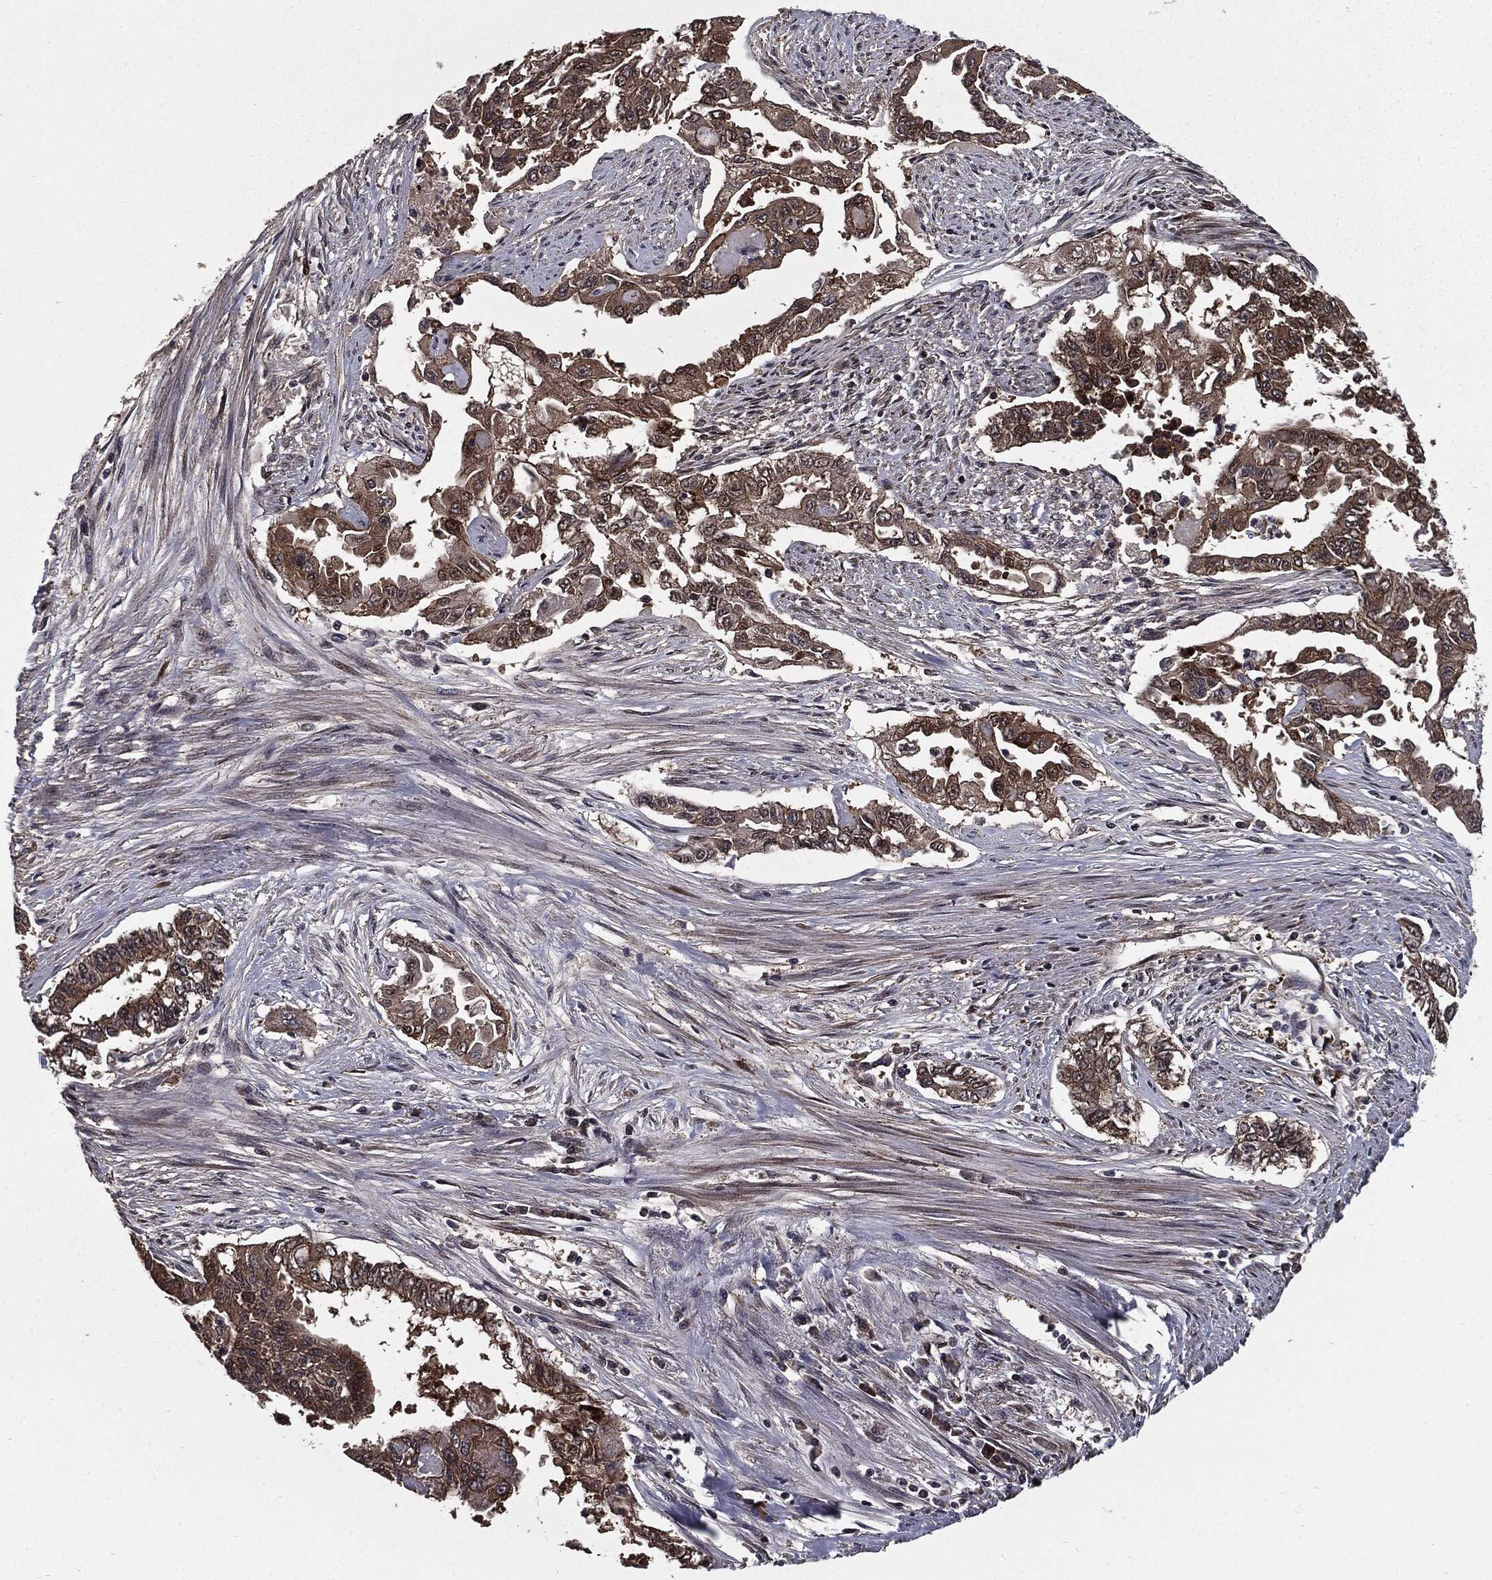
{"staining": {"intensity": "moderate", "quantity": "<25%", "location": "cytoplasmic/membranous"}, "tissue": "endometrial cancer", "cell_type": "Tumor cells", "image_type": "cancer", "snomed": [{"axis": "morphology", "description": "Adenocarcinoma, NOS"}, {"axis": "topography", "description": "Uterus"}], "caption": "High-power microscopy captured an immunohistochemistry (IHC) image of endometrial cancer, revealing moderate cytoplasmic/membranous expression in approximately <25% of tumor cells.", "gene": "PTPA", "patient": {"sex": "female", "age": 59}}